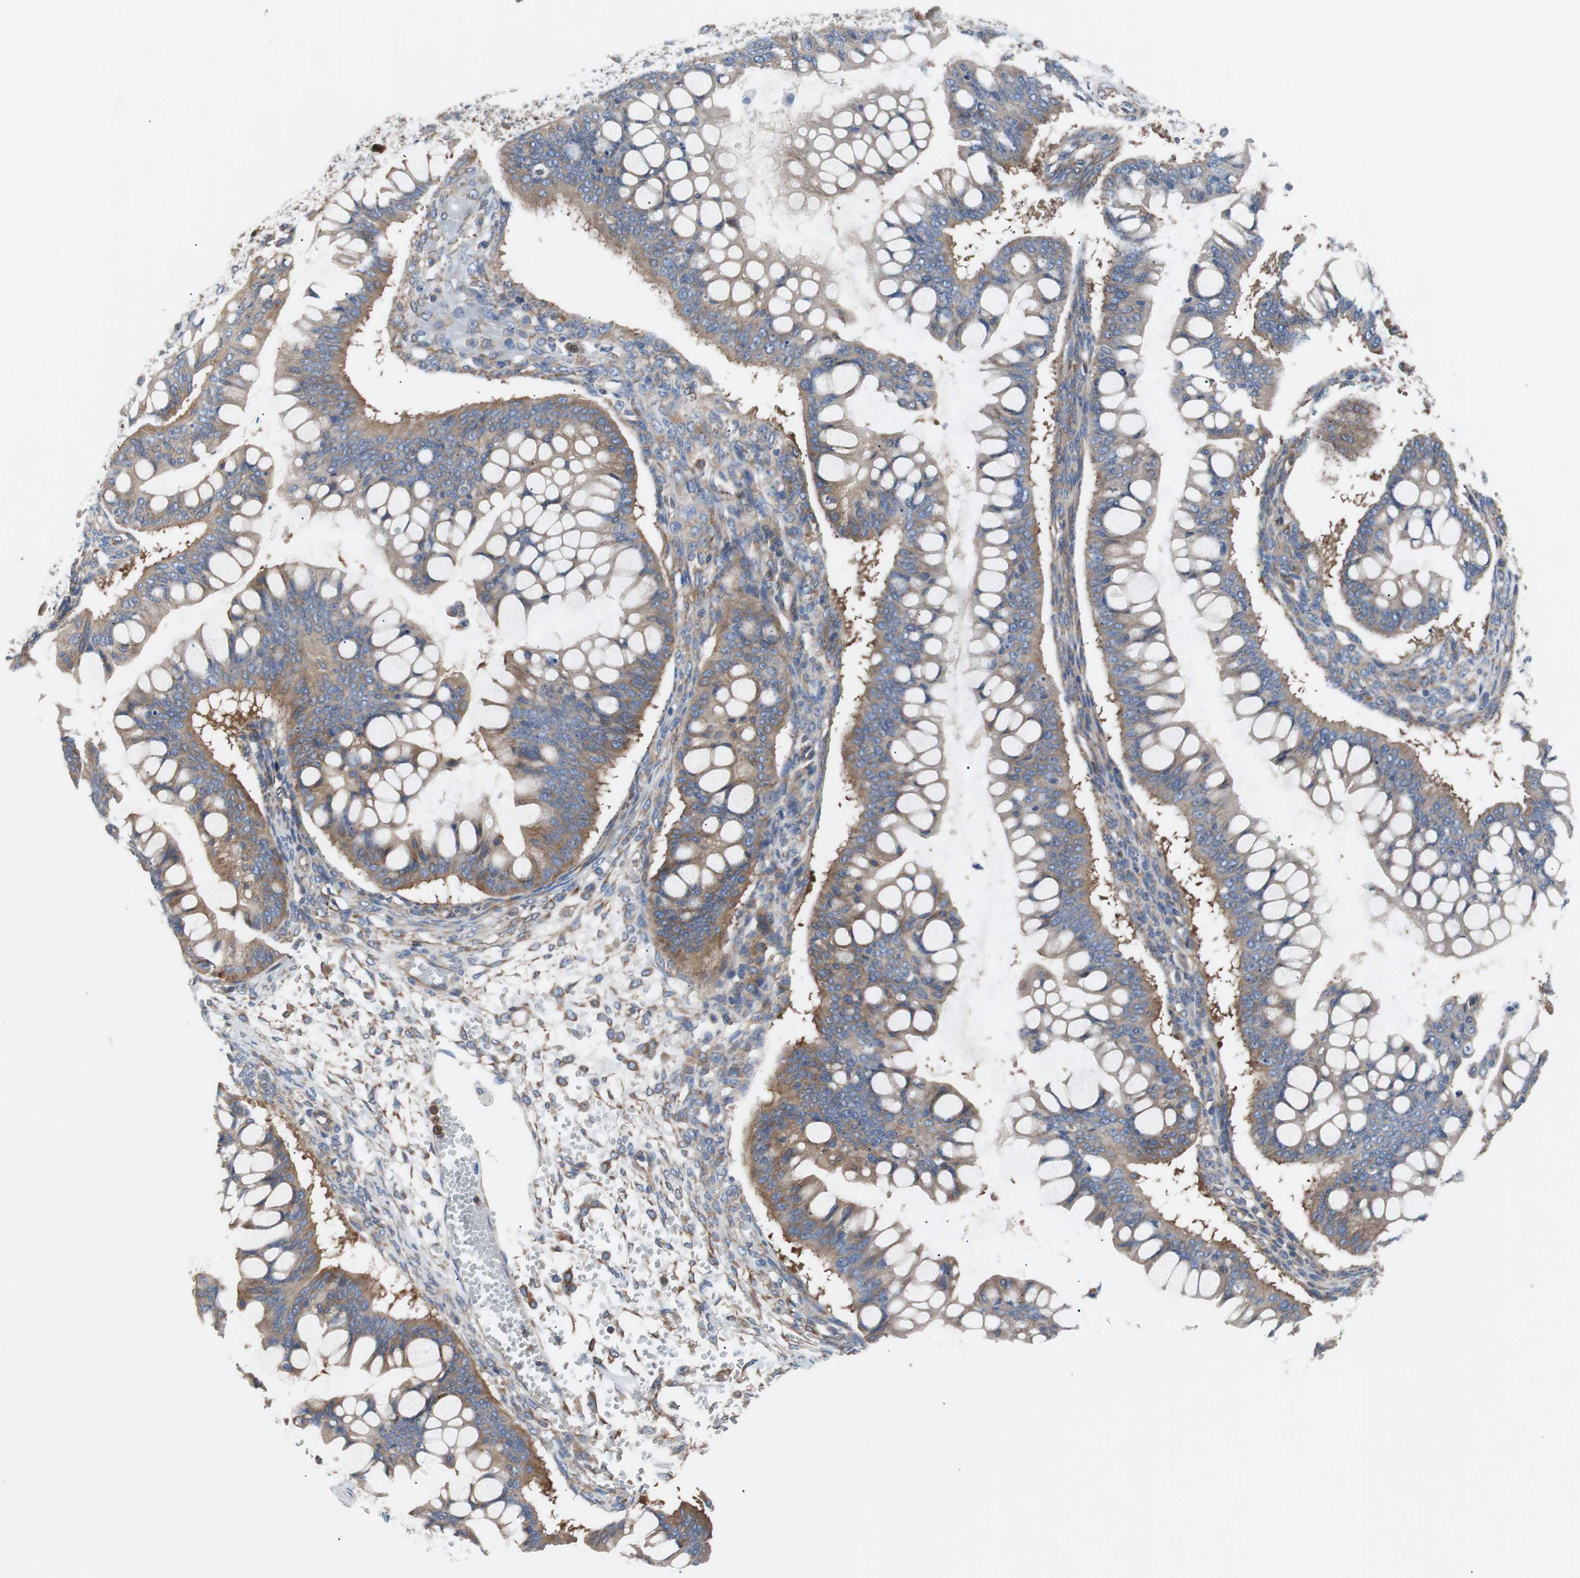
{"staining": {"intensity": "weak", "quantity": ">75%", "location": "cytoplasmic/membranous"}, "tissue": "ovarian cancer", "cell_type": "Tumor cells", "image_type": "cancer", "snomed": [{"axis": "morphology", "description": "Cystadenocarcinoma, mucinous, NOS"}, {"axis": "topography", "description": "Ovary"}], "caption": "Tumor cells reveal low levels of weak cytoplasmic/membranous expression in approximately >75% of cells in human ovarian cancer.", "gene": "GYS1", "patient": {"sex": "female", "age": 73}}